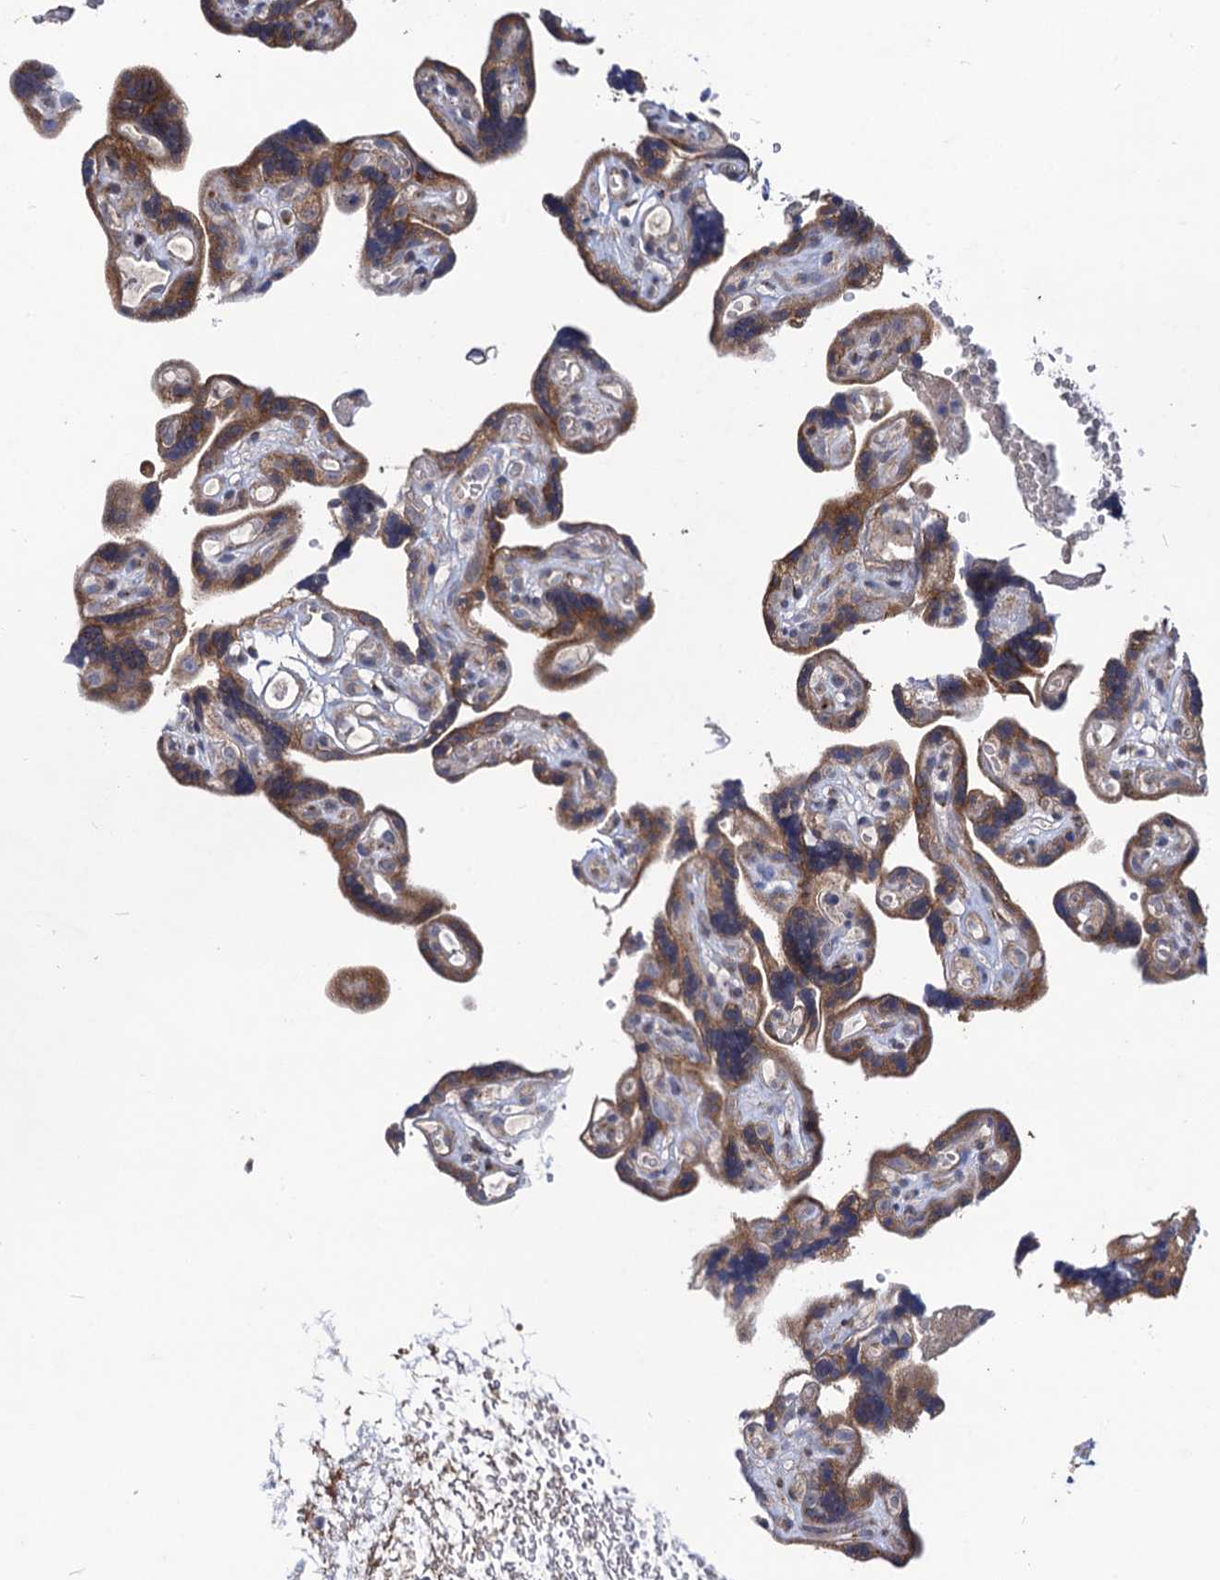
{"staining": {"intensity": "weak", "quantity": ">75%", "location": "cytoplasmic/membranous"}, "tissue": "placenta", "cell_type": "Decidual cells", "image_type": "normal", "snomed": [{"axis": "morphology", "description": "Normal tissue, NOS"}, {"axis": "topography", "description": "Placenta"}], "caption": "Immunohistochemistry (IHC) histopathology image of normal placenta stained for a protein (brown), which demonstrates low levels of weak cytoplasmic/membranous positivity in about >75% of decidual cells.", "gene": "DYDC1", "patient": {"sex": "female", "age": 30}}